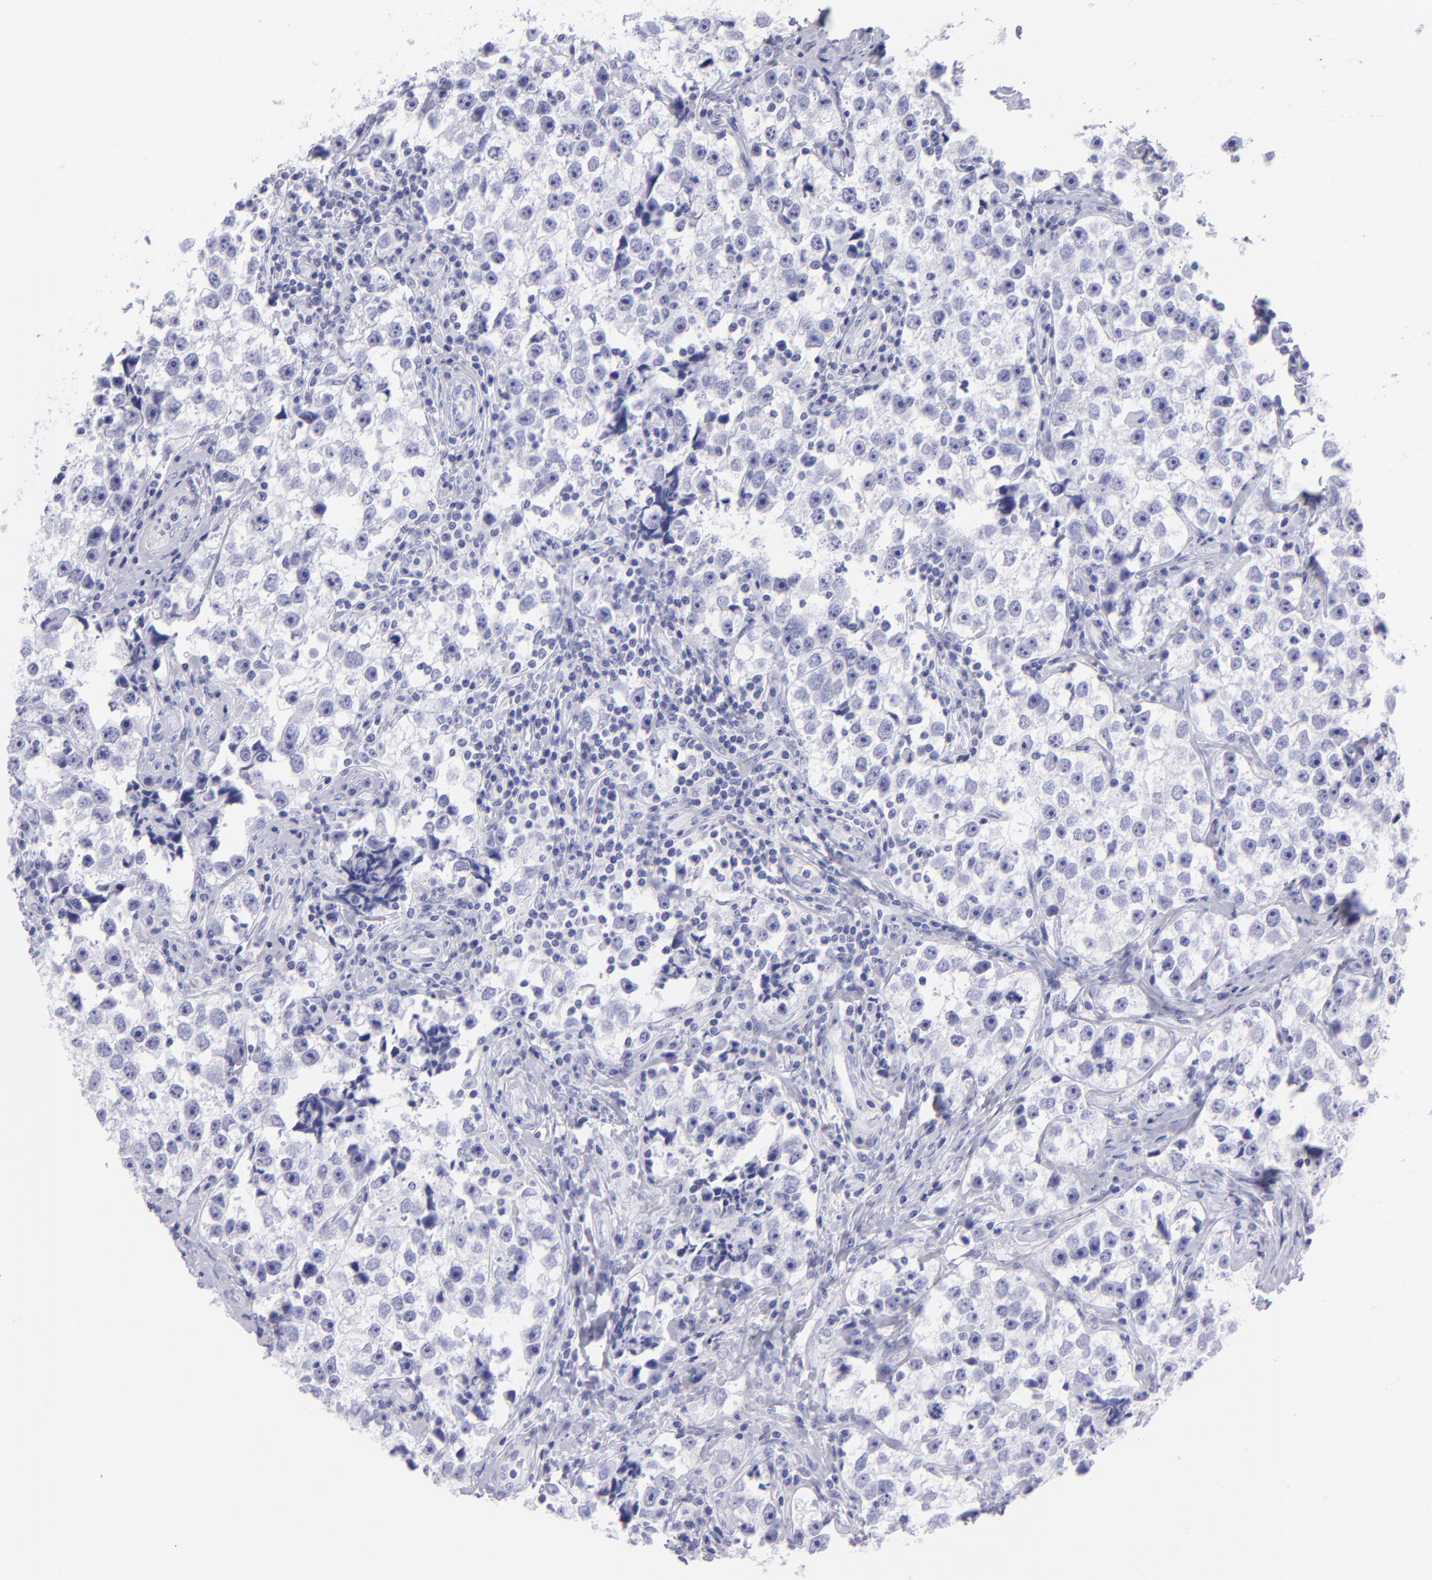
{"staining": {"intensity": "negative", "quantity": "none", "location": "none"}, "tissue": "testis cancer", "cell_type": "Tumor cells", "image_type": "cancer", "snomed": [{"axis": "morphology", "description": "Seminoma, NOS"}, {"axis": "topography", "description": "Testis"}], "caption": "Testis seminoma was stained to show a protein in brown. There is no significant positivity in tumor cells.", "gene": "SLC1A3", "patient": {"sex": "male", "age": 32}}